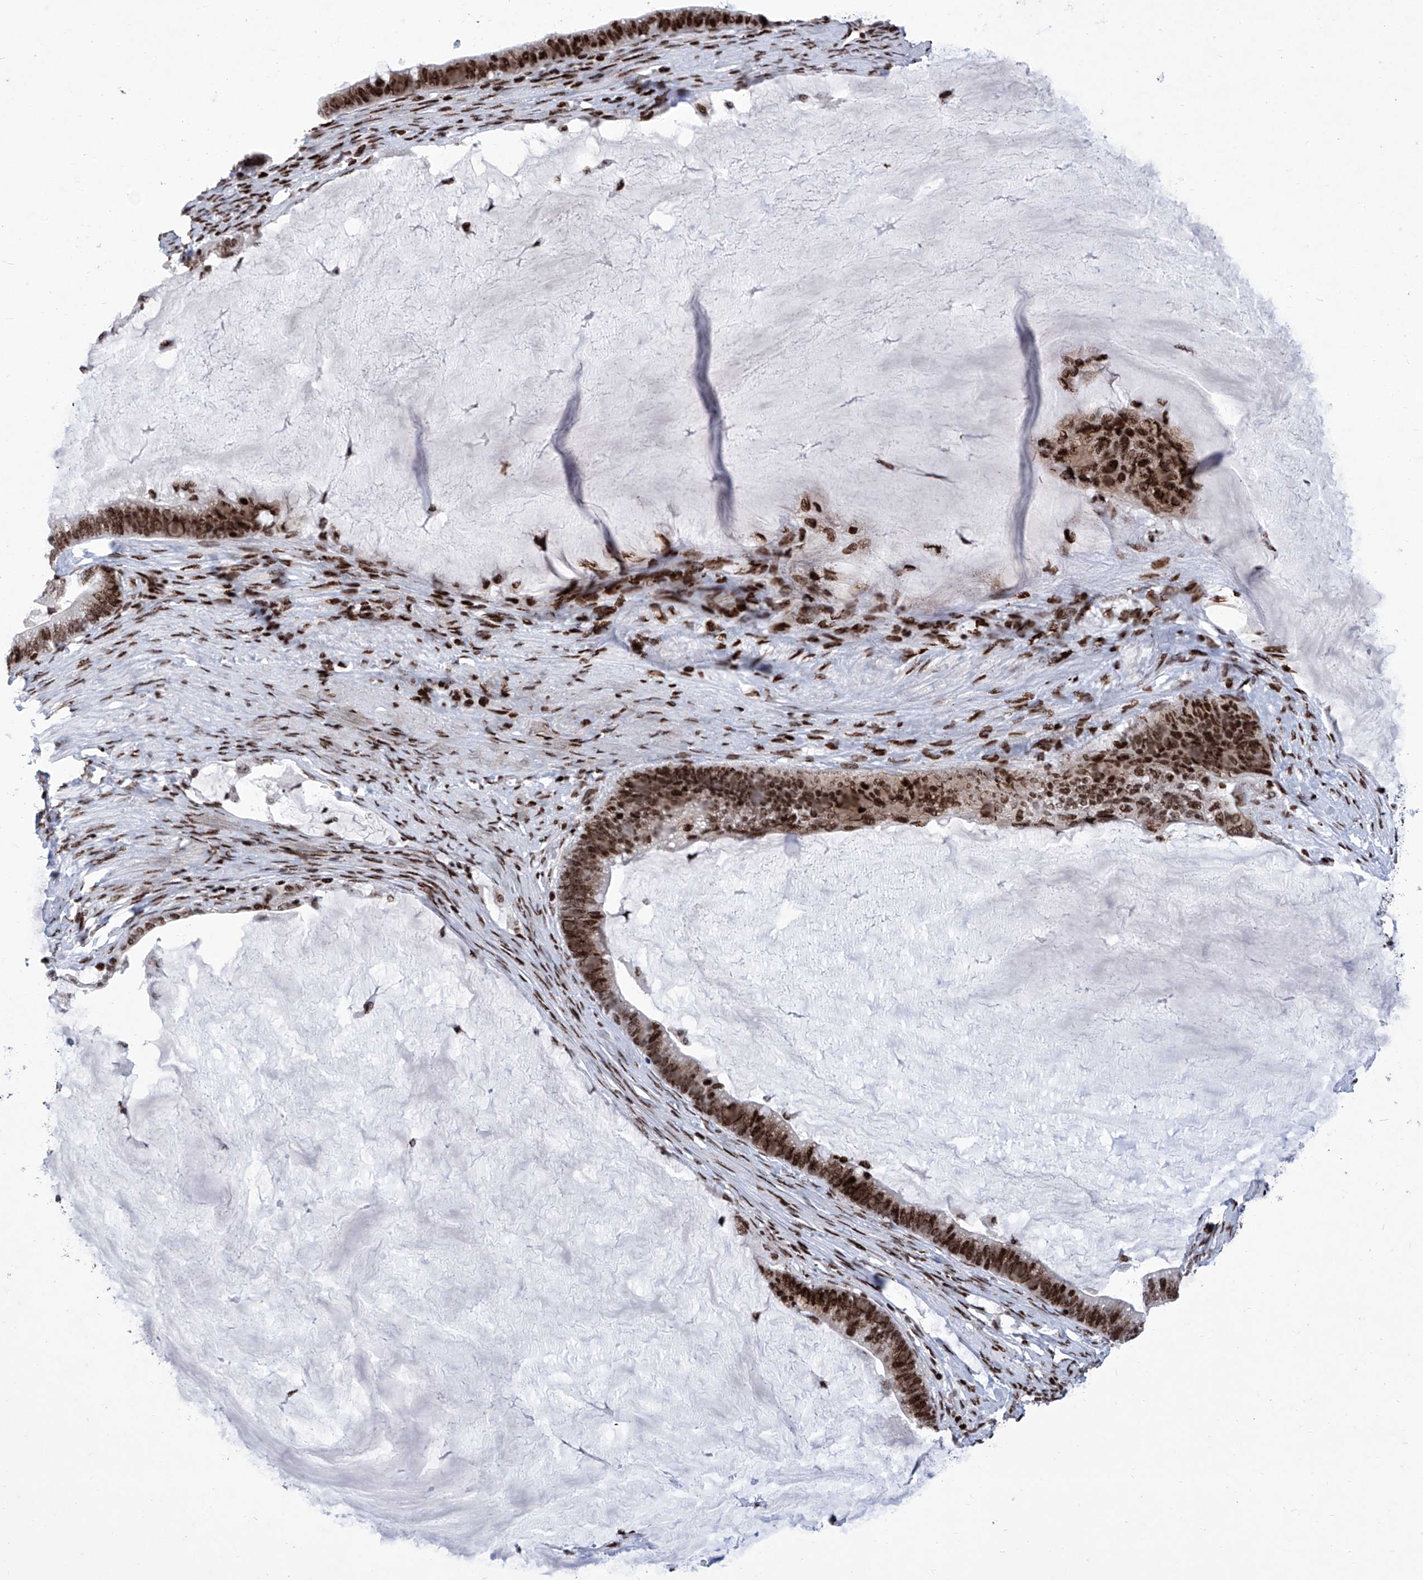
{"staining": {"intensity": "moderate", "quantity": ">75%", "location": "nuclear"}, "tissue": "ovarian cancer", "cell_type": "Tumor cells", "image_type": "cancer", "snomed": [{"axis": "morphology", "description": "Cystadenocarcinoma, mucinous, NOS"}, {"axis": "topography", "description": "Ovary"}], "caption": "IHC histopathology image of neoplastic tissue: human mucinous cystadenocarcinoma (ovarian) stained using IHC displays medium levels of moderate protein expression localized specifically in the nuclear of tumor cells, appearing as a nuclear brown color.", "gene": "HEY2", "patient": {"sex": "female", "age": 61}}